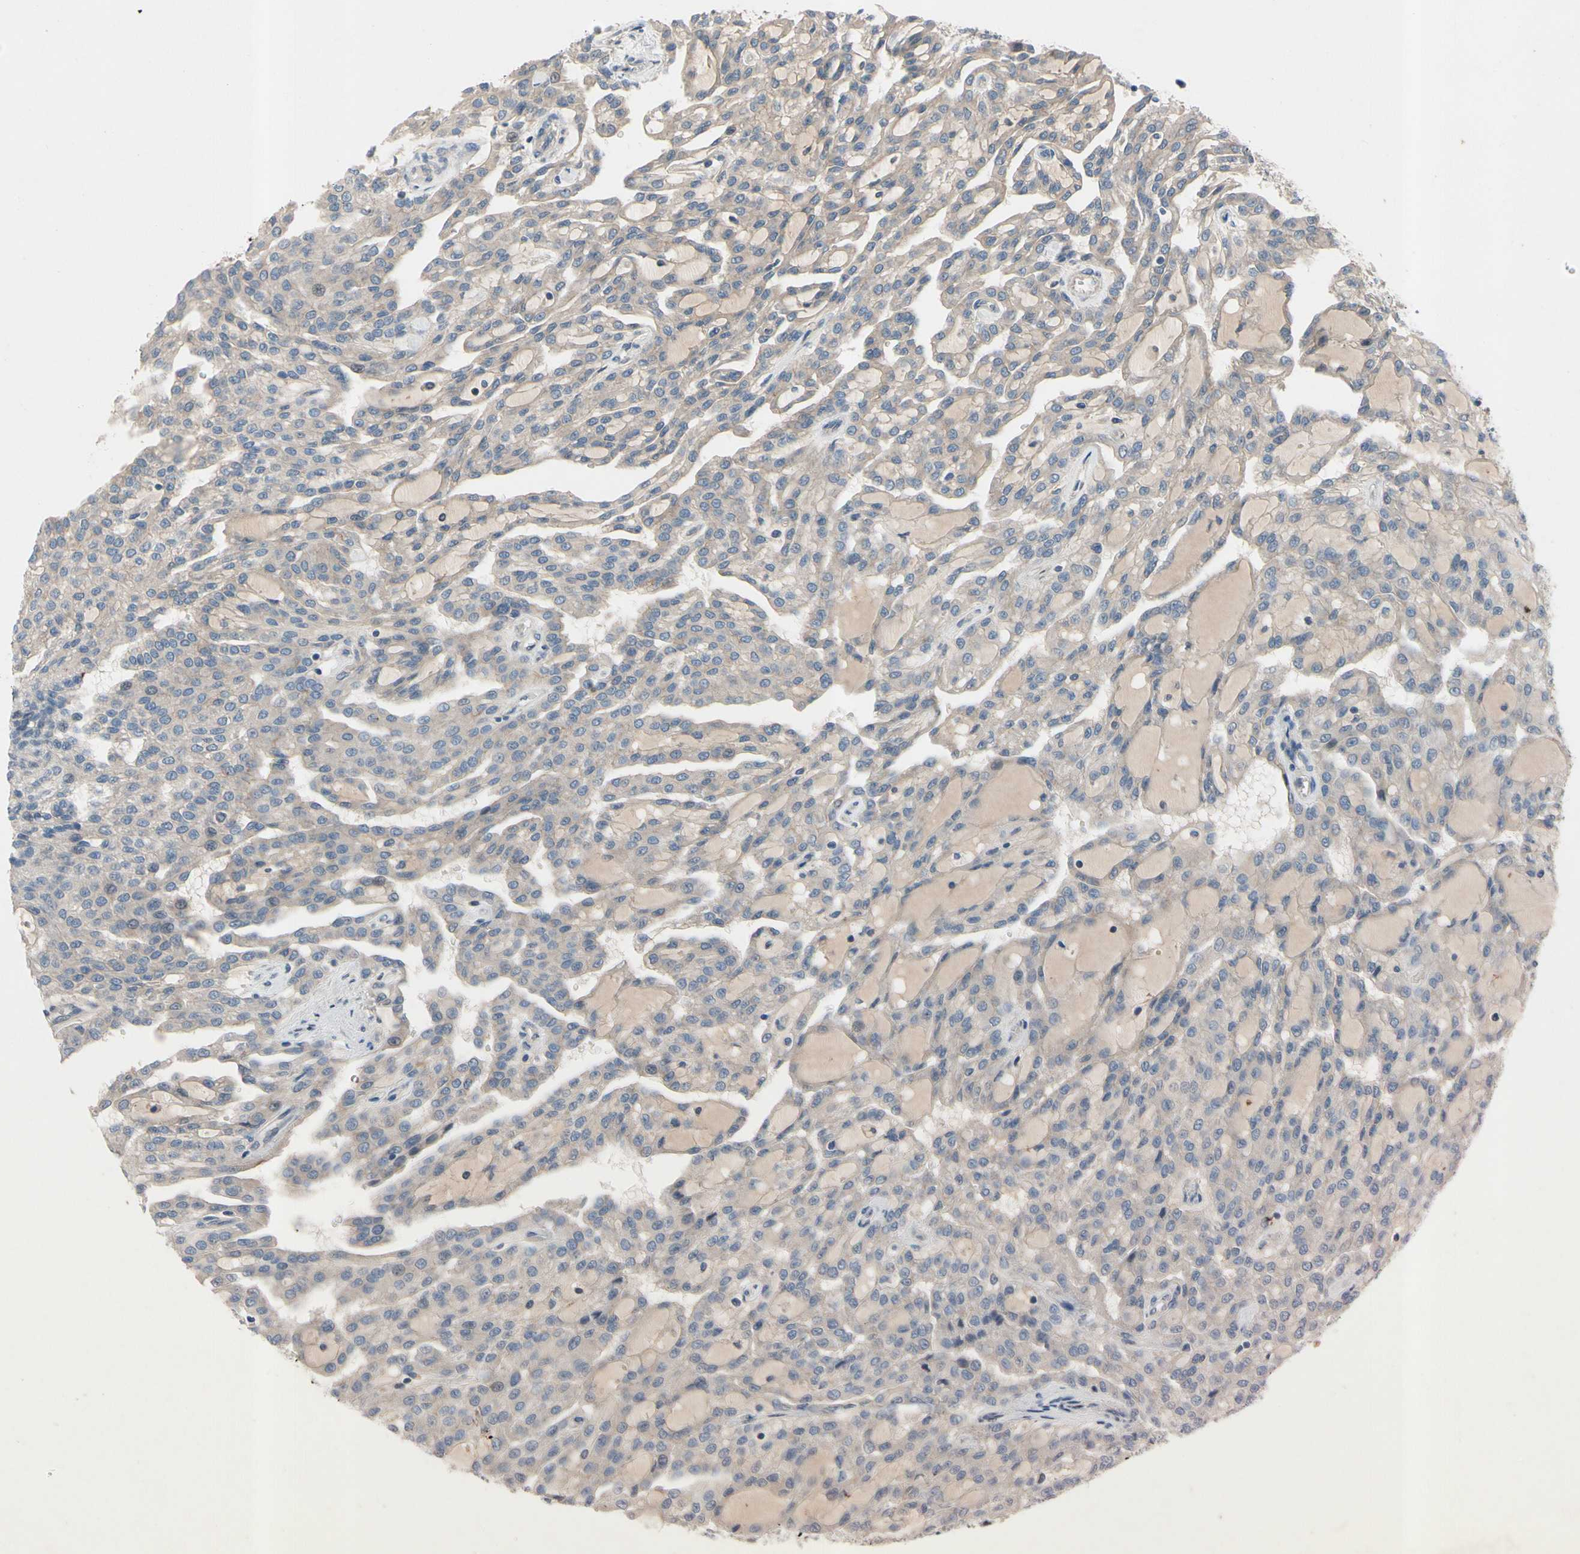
{"staining": {"intensity": "weak", "quantity": ">75%", "location": "cytoplasmic/membranous"}, "tissue": "renal cancer", "cell_type": "Tumor cells", "image_type": "cancer", "snomed": [{"axis": "morphology", "description": "Adenocarcinoma, NOS"}, {"axis": "topography", "description": "Kidney"}], "caption": "Immunohistochemistry (IHC) (DAB (3,3'-diaminobenzidine)) staining of renal cancer (adenocarcinoma) shows weak cytoplasmic/membranous protein positivity in about >75% of tumor cells.", "gene": "ICAM5", "patient": {"sex": "male", "age": 63}}